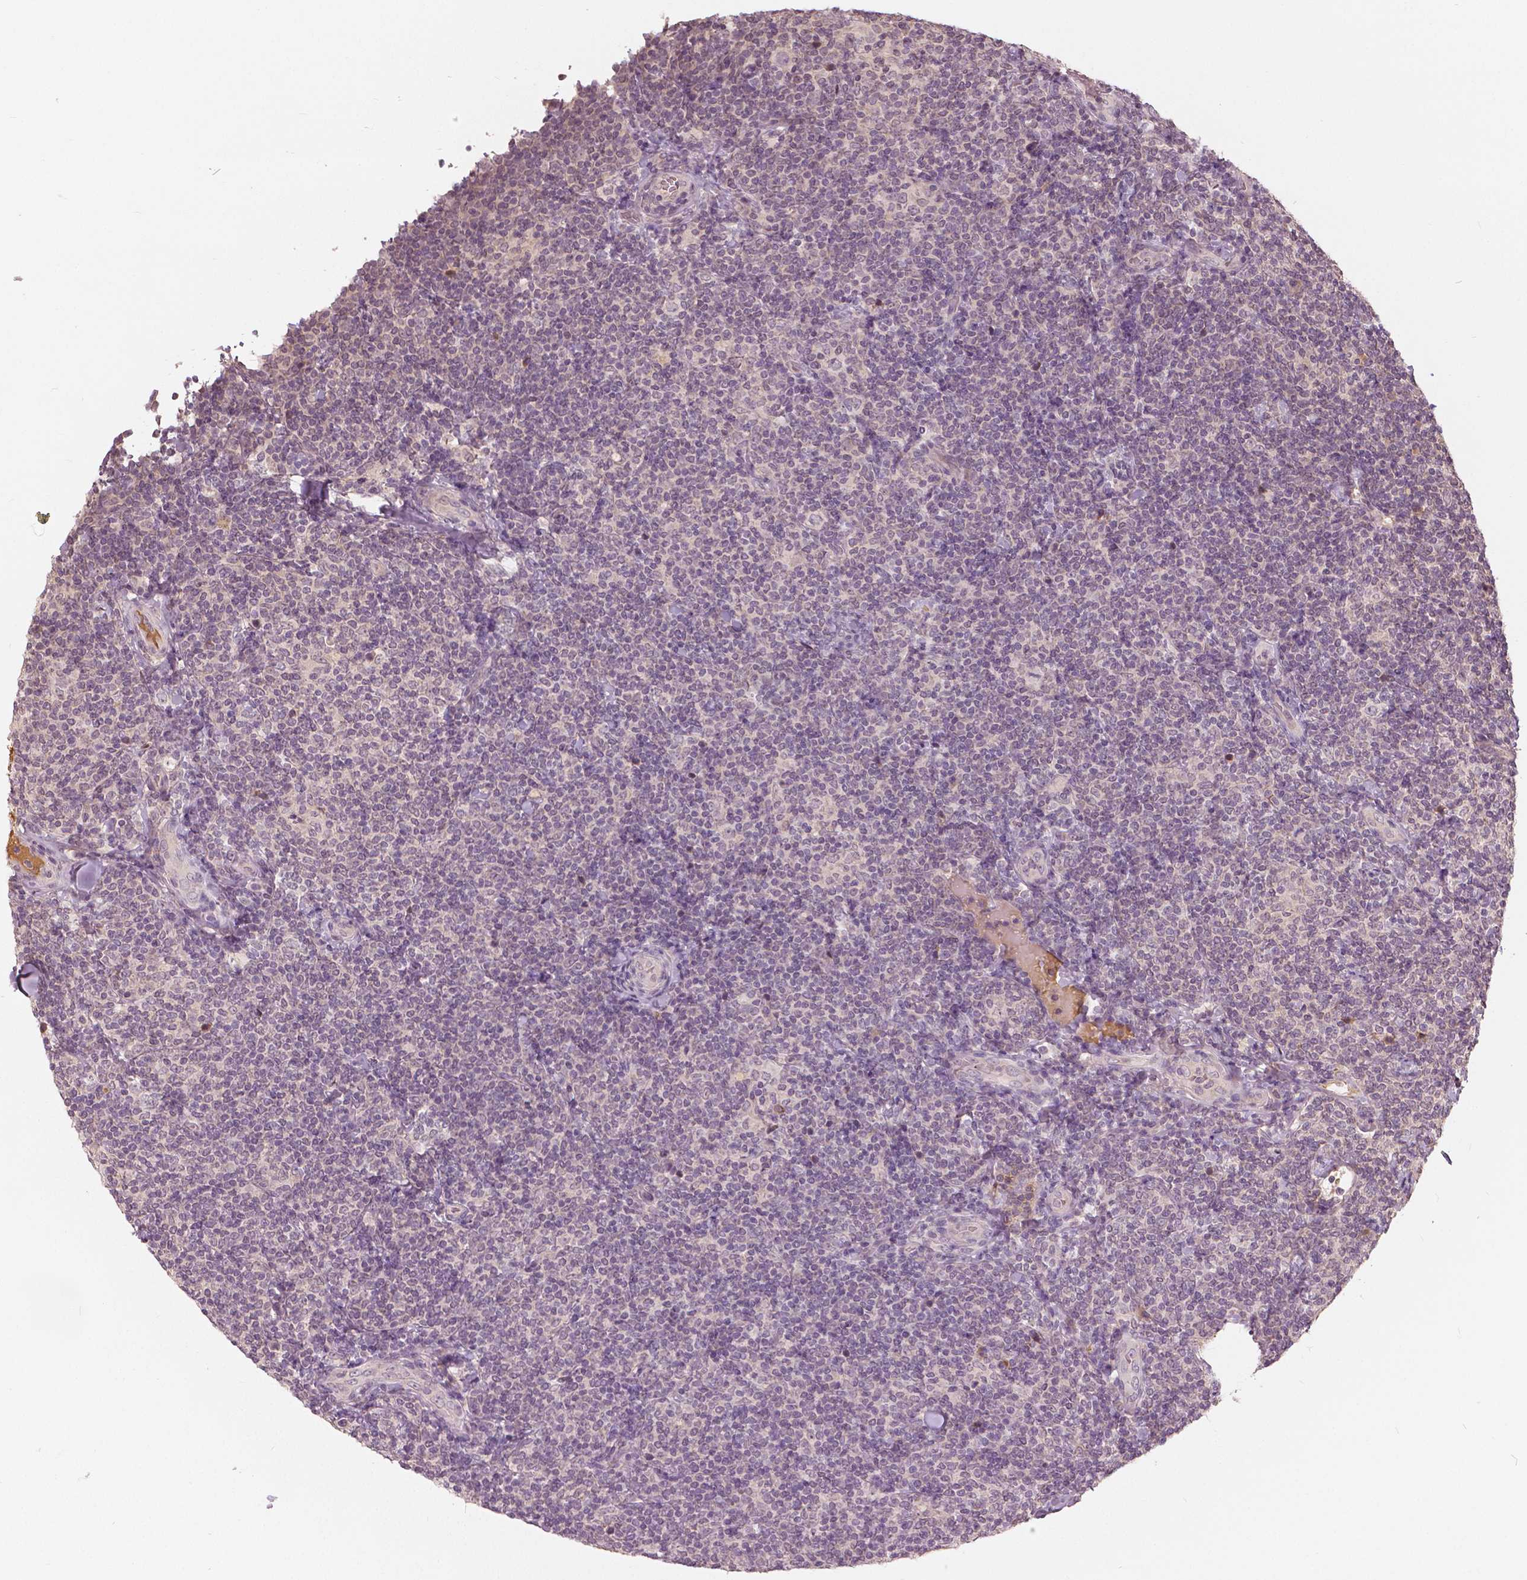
{"staining": {"intensity": "negative", "quantity": "none", "location": "none"}, "tissue": "lymphoma", "cell_type": "Tumor cells", "image_type": "cancer", "snomed": [{"axis": "morphology", "description": "Malignant lymphoma, non-Hodgkin's type, Low grade"}, {"axis": "topography", "description": "Lymph node"}], "caption": "IHC micrograph of neoplastic tissue: lymphoma stained with DAB shows no significant protein positivity in tumor cells.", "gene": "ANGPTL4", "patient": {"sex": "female", "age": 56}}